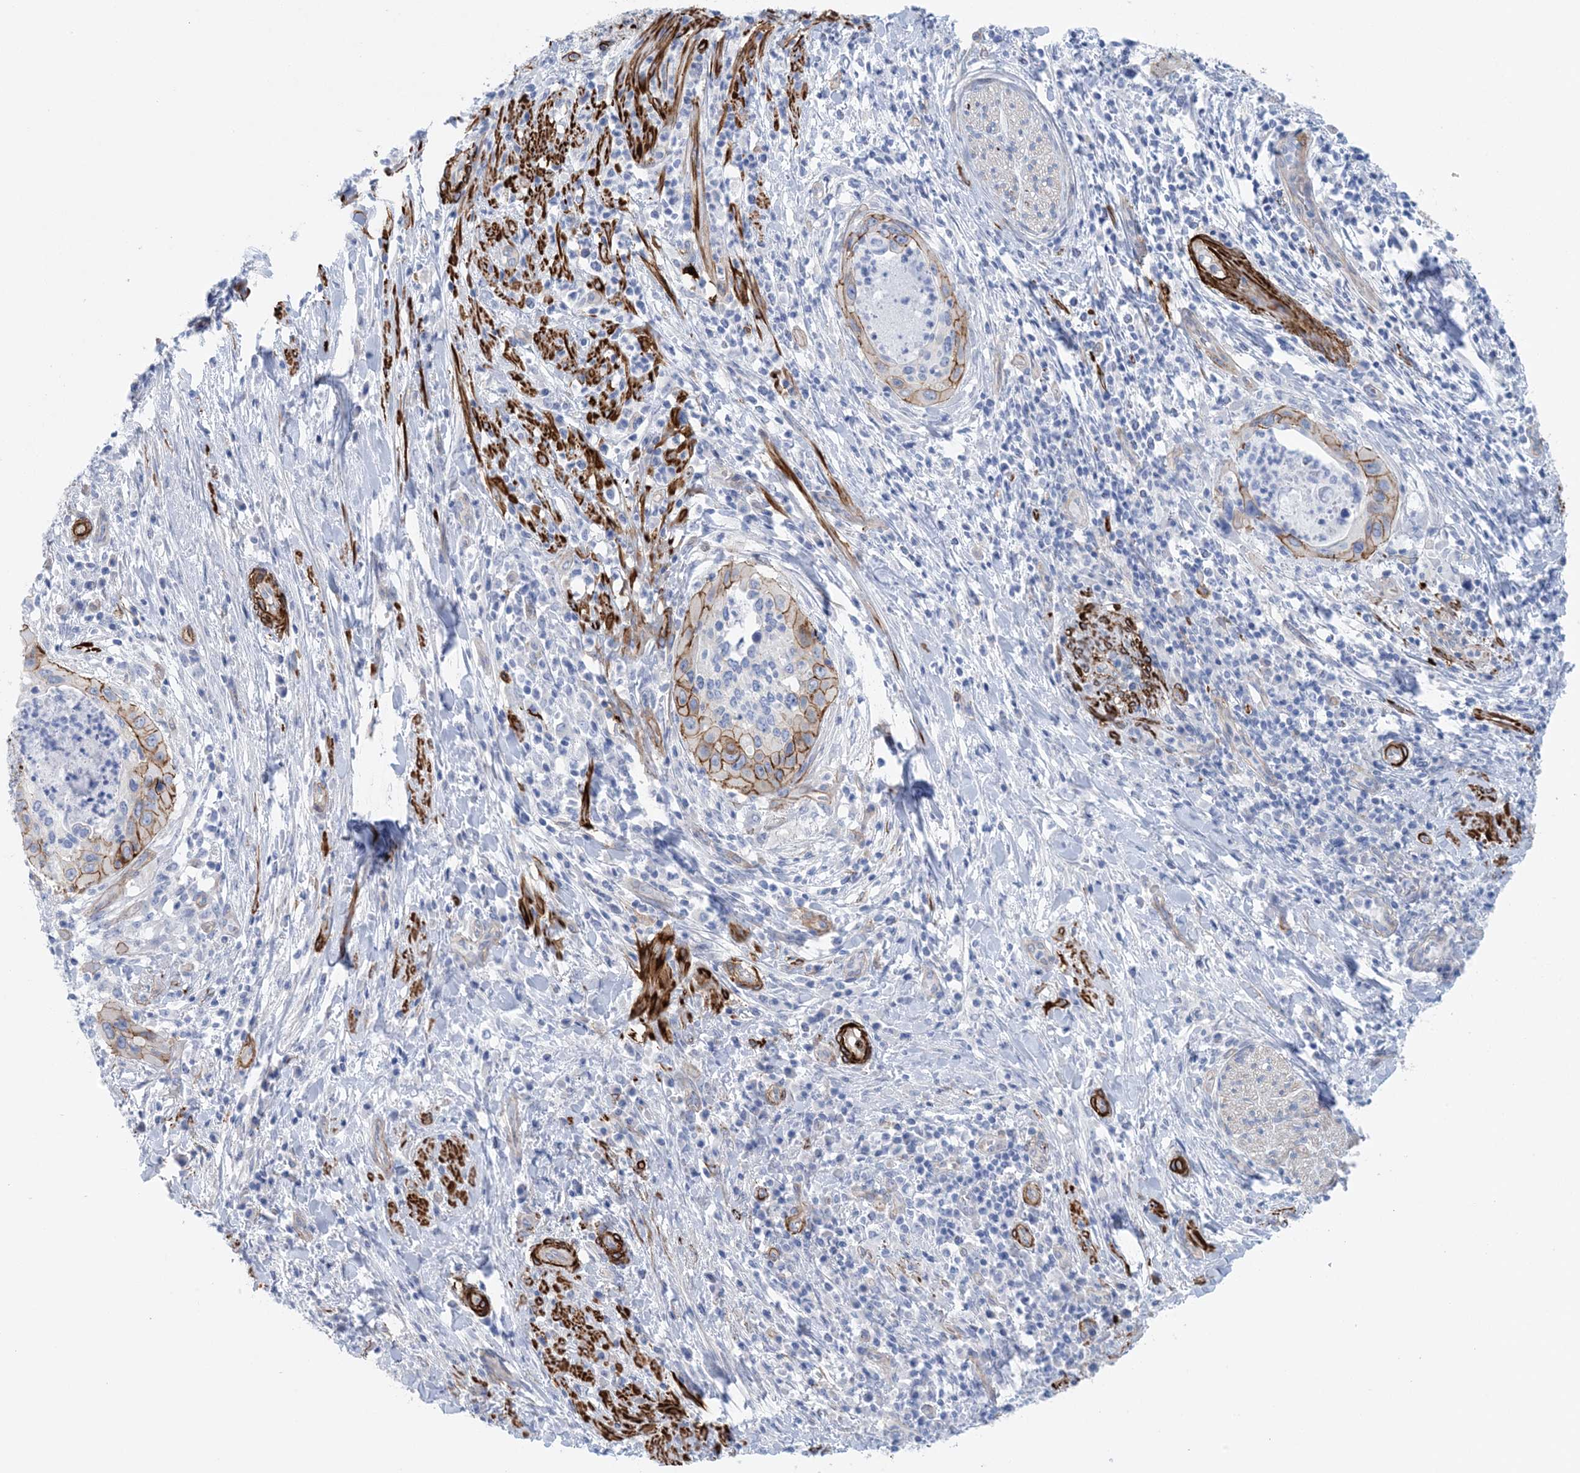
{"staining": {"intensity": "moderate", "quantity": ">75%", "location": "cytoplasmic/membranous"}, "tissue": "cervical cancer", "cell_type": "Tumor cells", "image_type": "cancer", "snomed": [{"axis": "morphology", "description": "Squamous cell carcinoma, NOS"}, {"axis": "topography", "description": "Cervix"}], "caption": "An image of squamous cell carcinoma (cervical) stained for a protein shows moderate cytoplasmic/membranous brown staining in tumor cells. (Brightfield microscopy of DAB IHC at high magnification).", "gene": "SHANK1", "patient": {"sex": "female", "age": 38}}